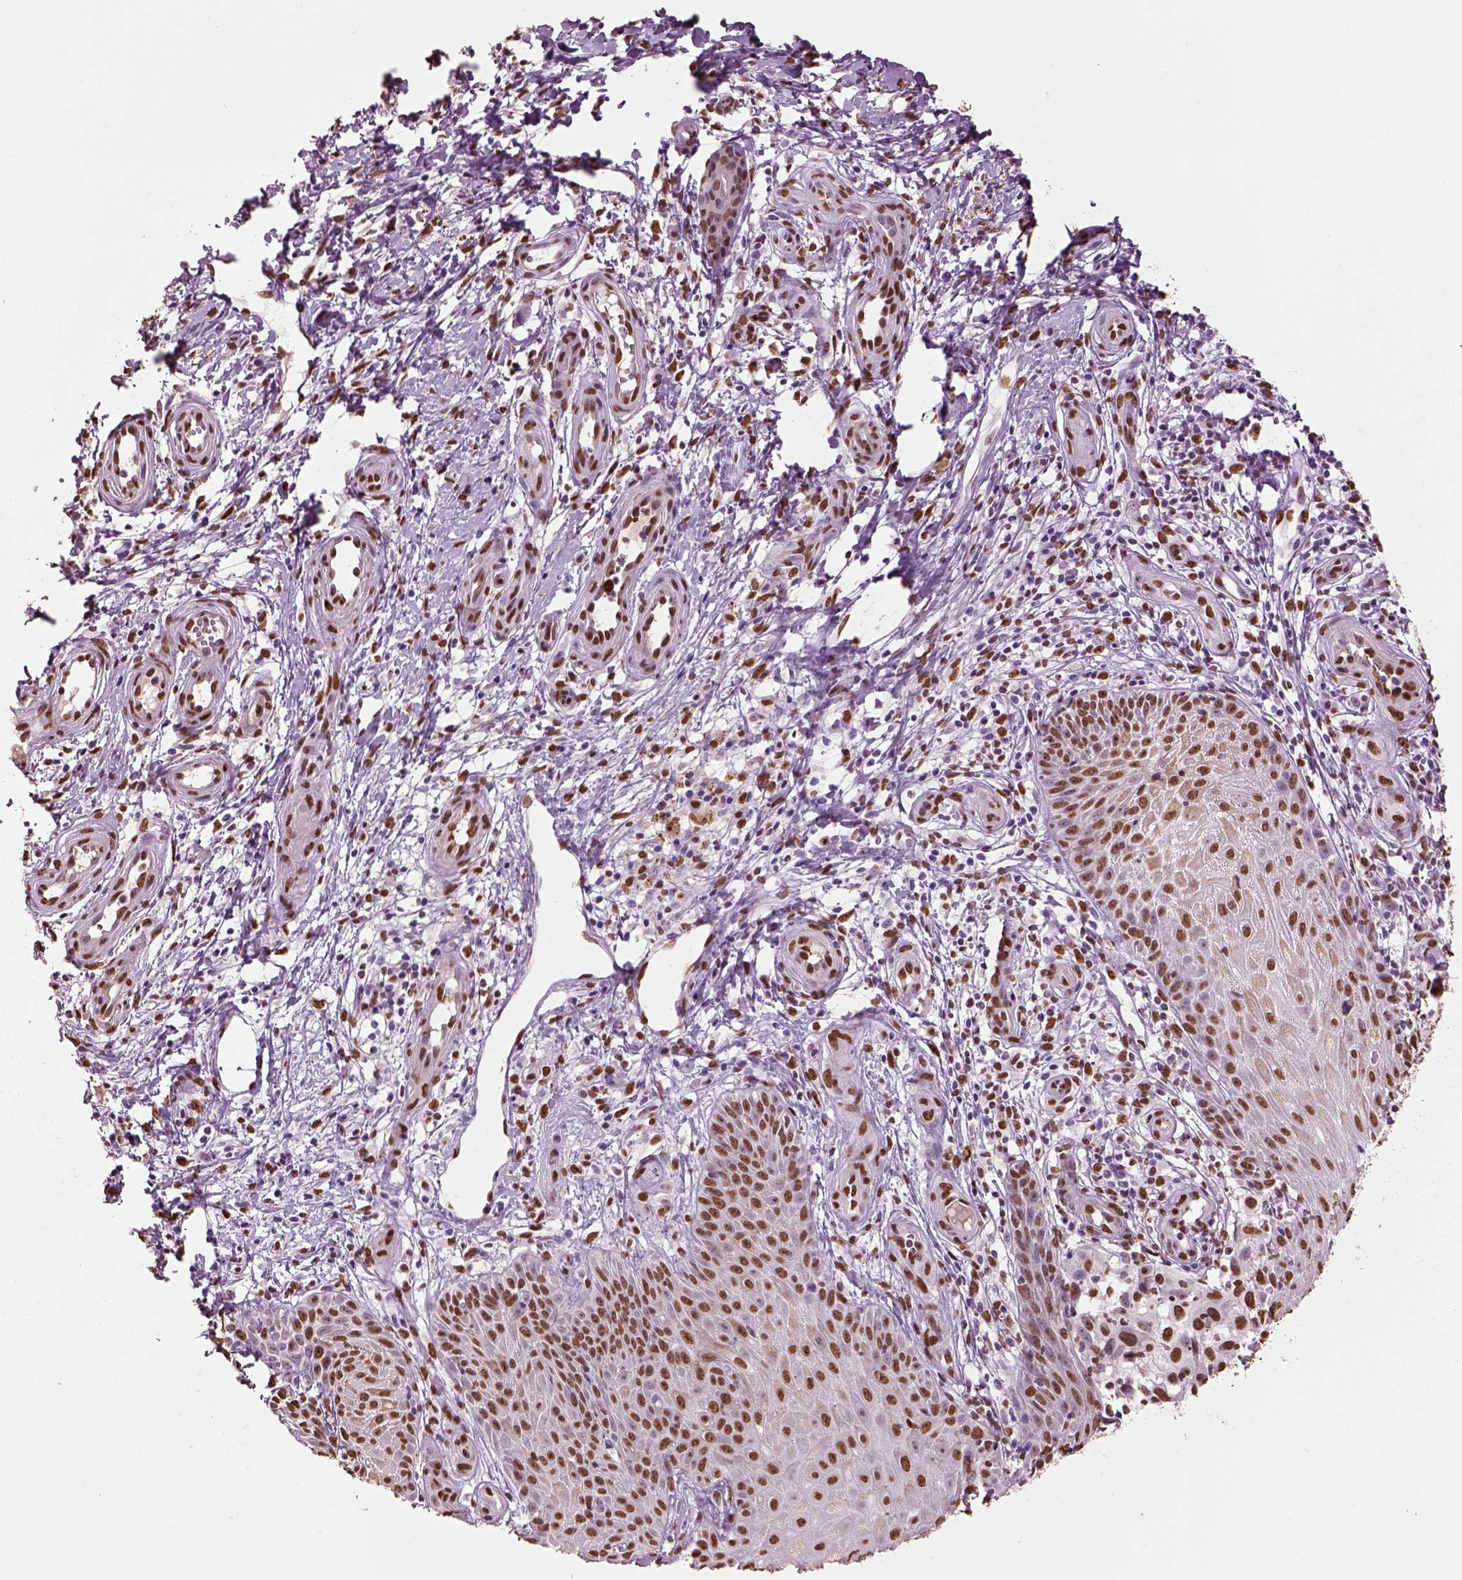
{"staining": {"intensity": "strong", "quantity": ">75%", "location": "nuclear"}, "tissue": "melanoma", "cell_type": "Tumor cells", "image_type": "cancer", "snomed": [{"axis": "morphology", "description": "Malignant melanoma, NOS"}, {"axis": "topography", "description": "Skin"}], "caption": "A high-resolution photomicrograph shows immunohistochemistry staining of melanoma, which shows strong nuclear positivity in about >75% of tumor cells.", "gene": "DDX3X", "patient": {"sex": "female", "age": 53}}